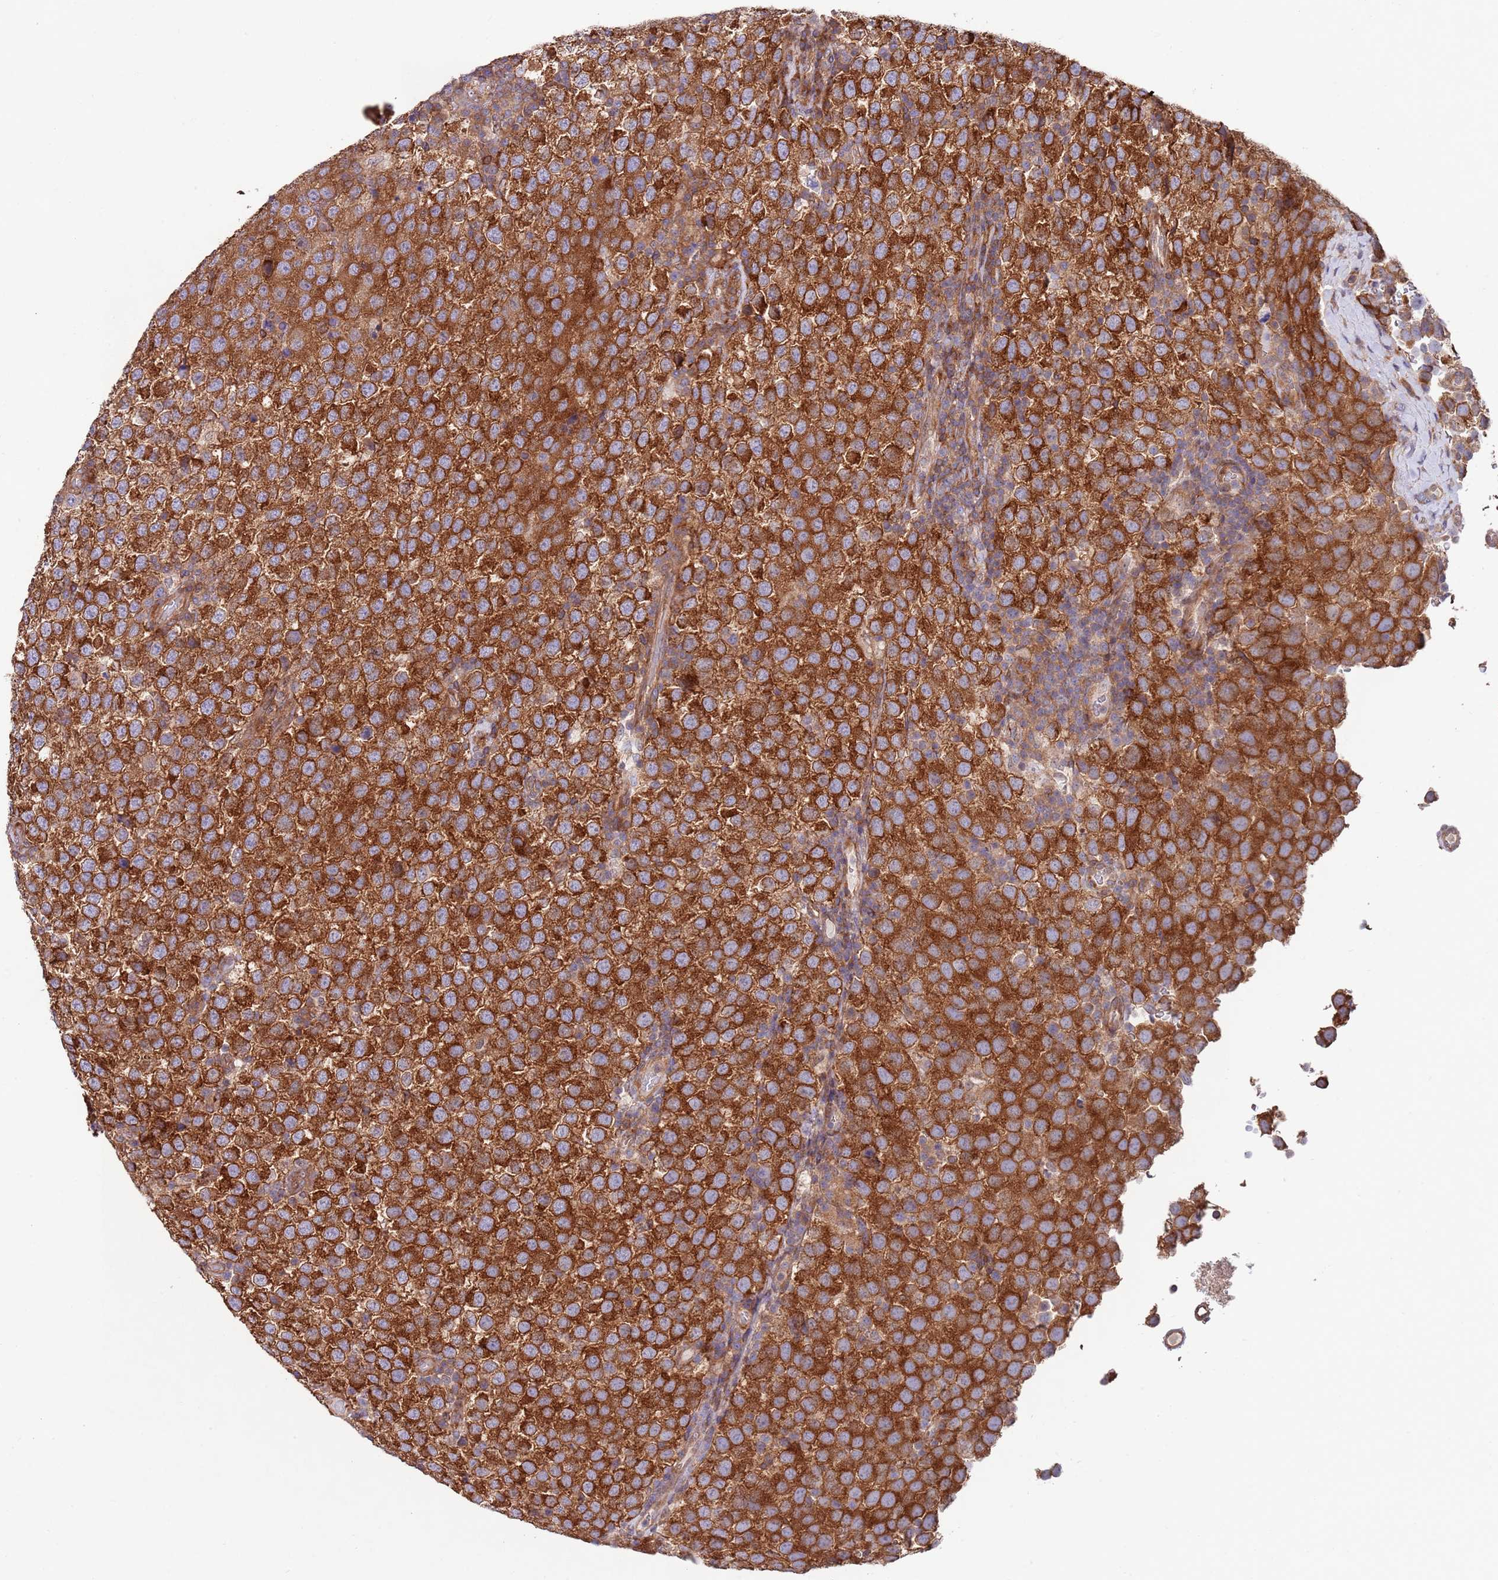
{"staining": {"intensity": "strong", "quantity": ">75%", "location": "cytoplasmic/membranous"}, "tissue": "testis cancer", "cell_type": "Tumor cells", "image_type": "cancer", "snomed": [{"axis": "morphology", "description": "Seminoma, NOS"}, {"axis": "topography", "description": "Testis"}], "caption": "Immunohistochemistry staining of testis cancer, which demonstrates high levels of strong cytoplasmic/membranous positivity in approximately >75% of tumor cells indicating strong cytoplasmic/membranous protein staining. The staining was performed using DAB (brown) for protein detection and nuclei were counterstained in hematoxylin (blue).", "gene": "RNF19B", "patient": {"sex": "male", "age": 34}}